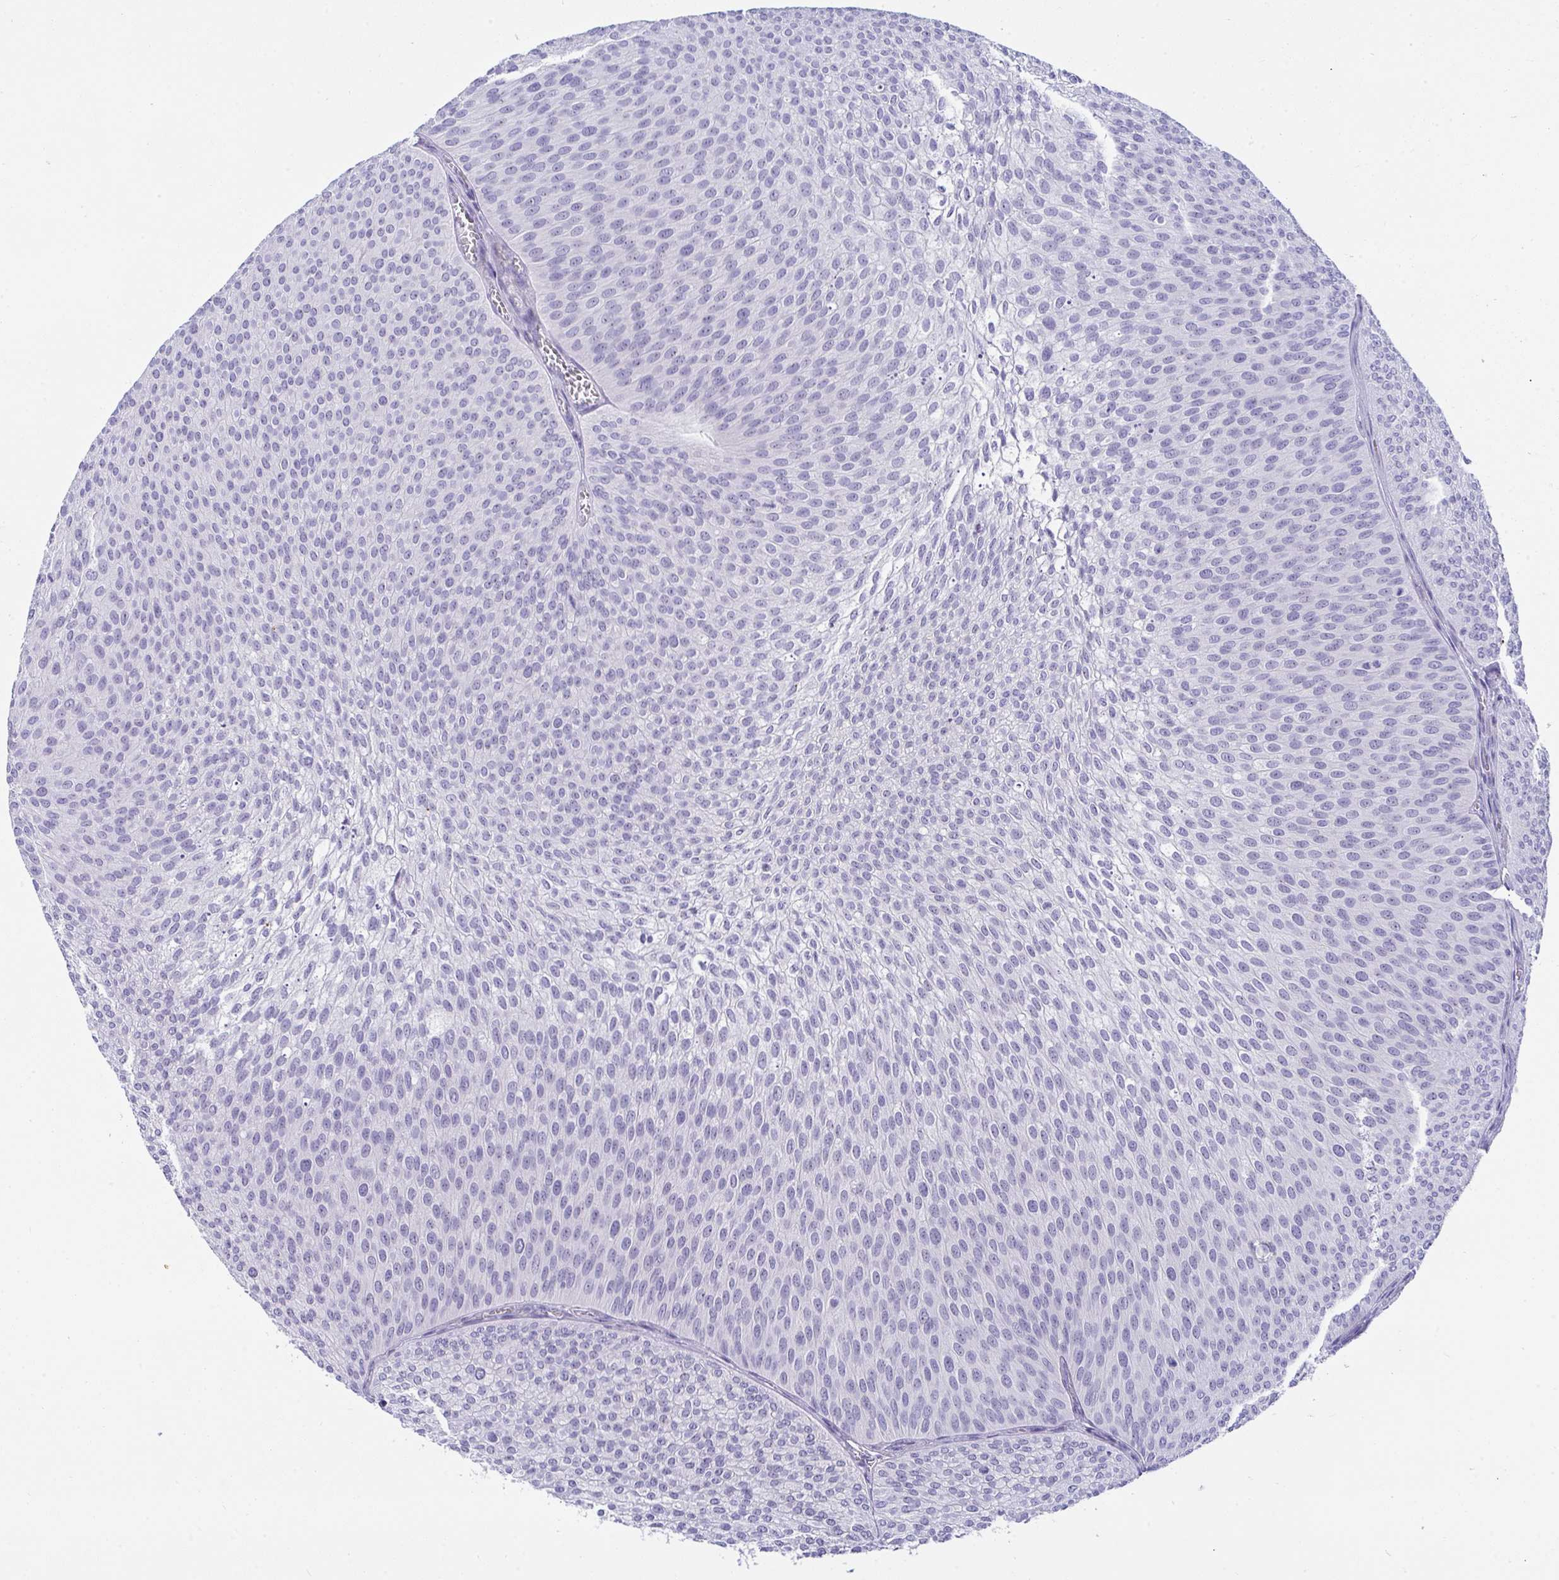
{"staining": {"intensity": "negative", "quantity": "none", "location": "none"}, "tissue": "urothelial cancer", "cell_type": "Tumor cells", "image_type": "cancer", "snomed": [{"axis": "morphology", "description": "Urothelial carcinoma, Low grade"}, {"axis": "topography", "description": "Urinary bladder"}], "caption": "Human urothelial carcinoma (low-grade) stained for a protein using IHC displays no positivity in tumor cells.", "gene": "LHFPL6", "patient": {"sex": "male", "age": 91}}